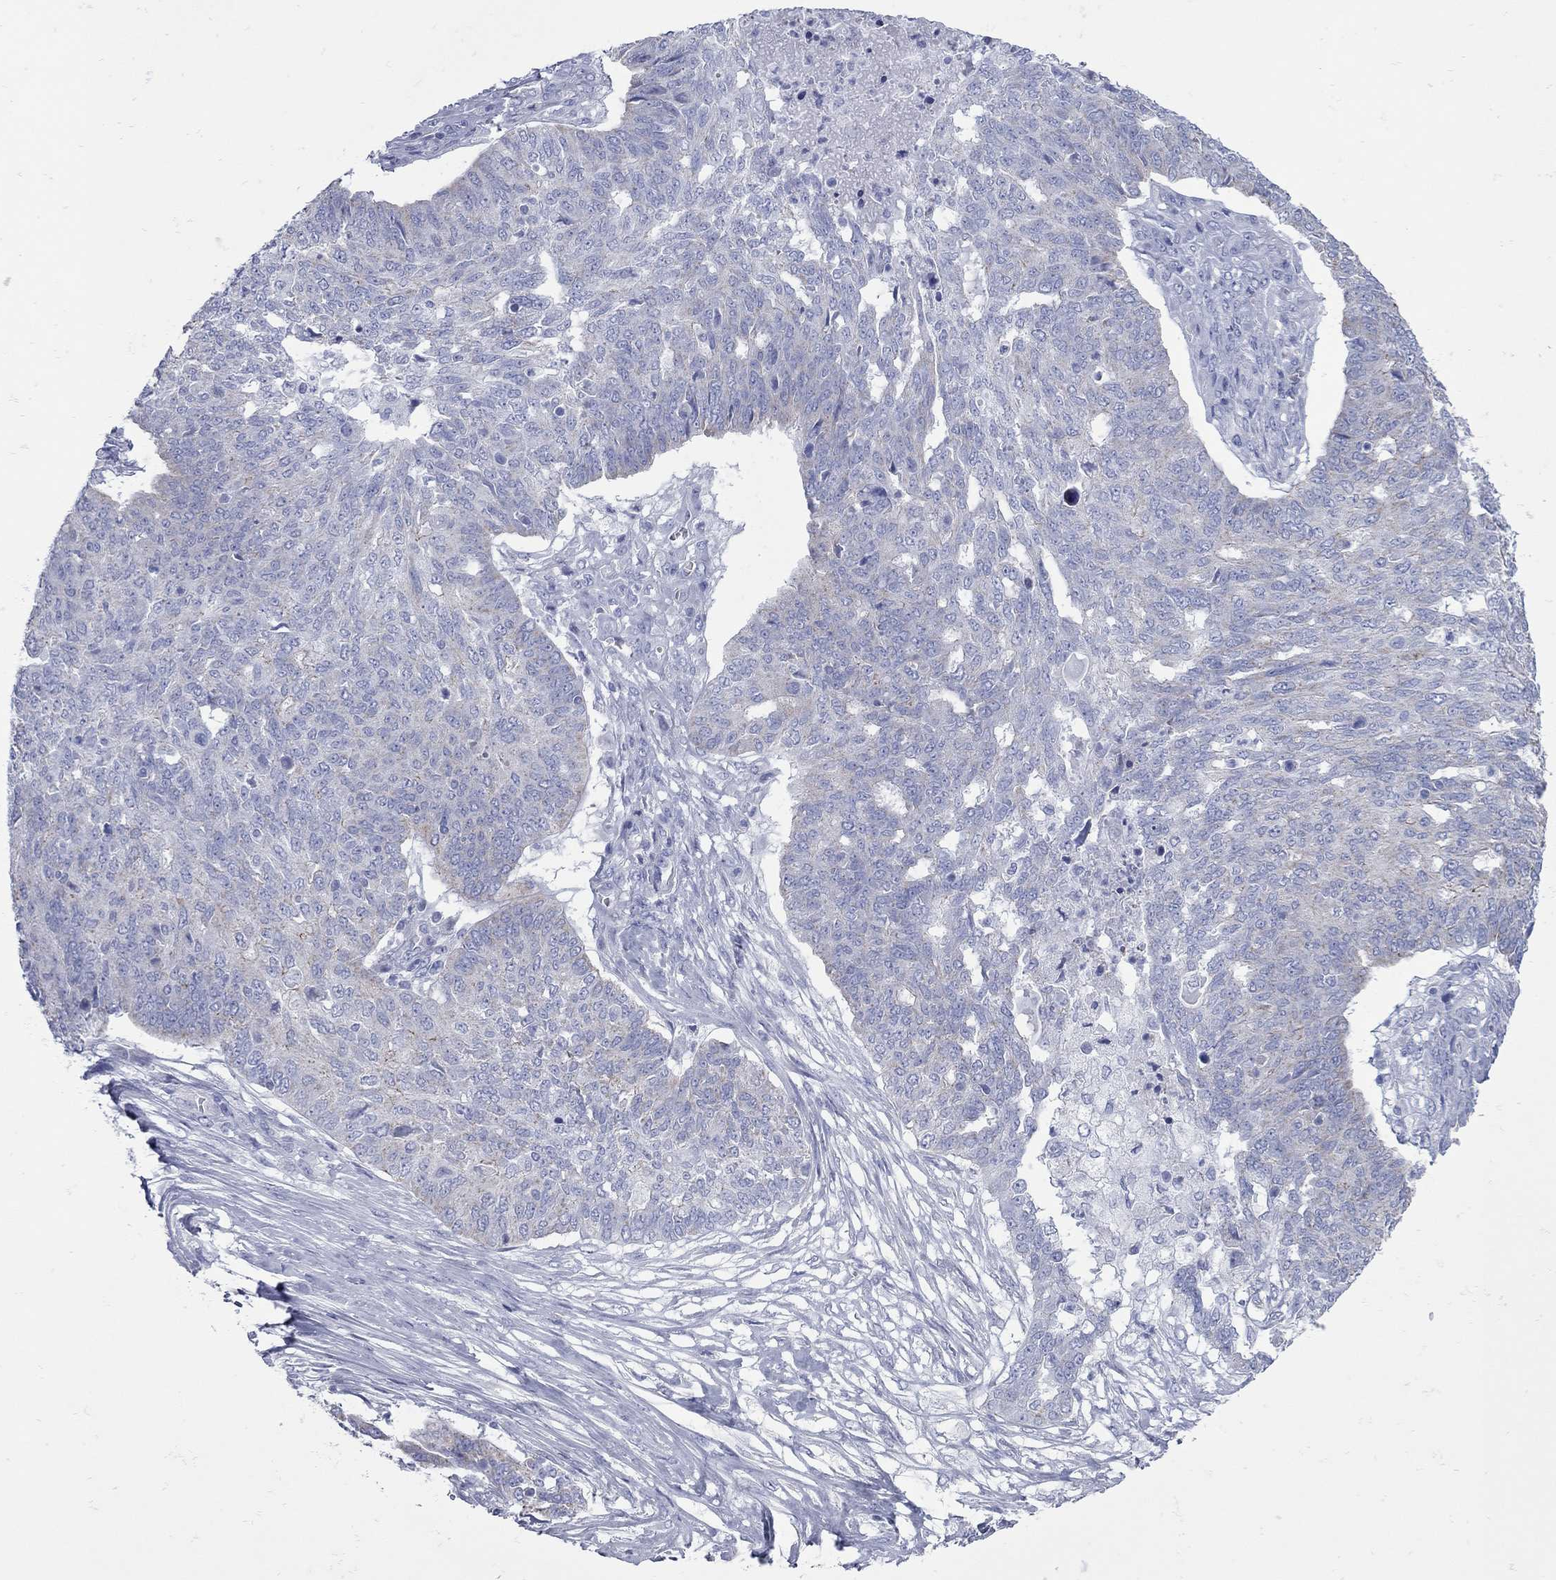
{"staining": {"intensity": "negative", "quantity": "none", "location": "none"}, "tissue": "ovarian cancer", "cell_type": "Tumor cells", "image_type": "cancer", "snomed": [{"axis": "morphology", "description": "Cystadenocarcinoma, serous, NOS"}, {"axis": "topography", "description": "Ovary"}], "caption": "The micrograph shows no significant expression in tumor cells of serous cystadenocarcinoma (ovarian).", "gene": "PDZD3", "patient": {"sex": "female", "age": 67}}